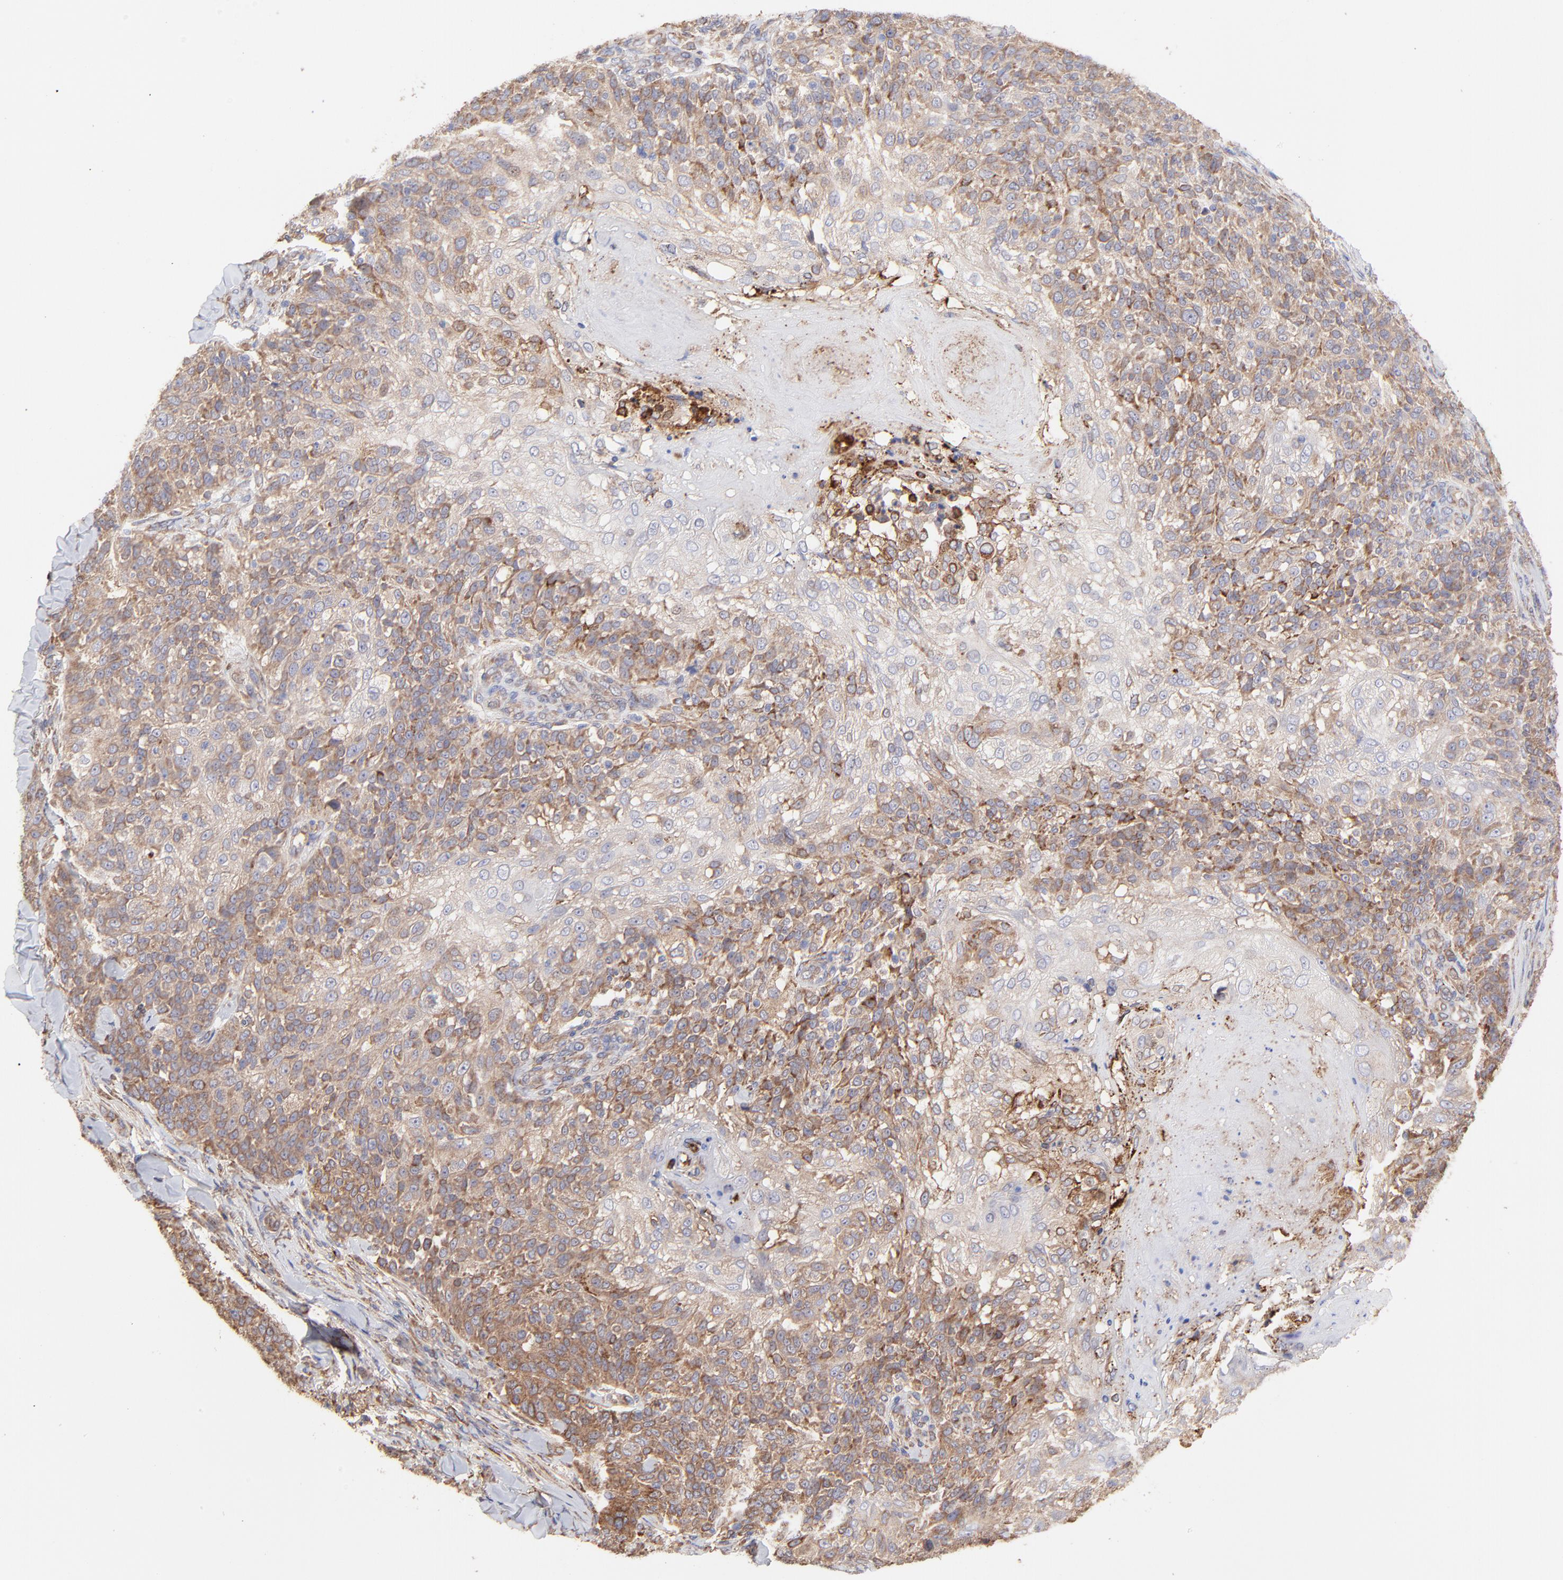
{"staining": {"intensity": "moderate", "quantity": ">75%", "location": "cytoplasmic/membranous"}, "tissue": "skin cancer", "cell_type": "Tumor cells", "image_type": "cancer", "snomed": [{"axis": "morphology", "description": "Normal tissue, NOS"}, {"axis": "morphology", "description": "Squamous cell carcinoma, NOS"}, {"axis": "topography", "description": "Skin"}], "caption": "Squamous cell carcinoma (skin) stained with DAB (3,3'-diaminobenzidine) immunohistochemistry displays medium levels of moderate cytoplasmic/membranous positivity in approximately >75% of tumor cells.", "gene": "PFKM", "patient": {"sex": "female", "age": 83}}